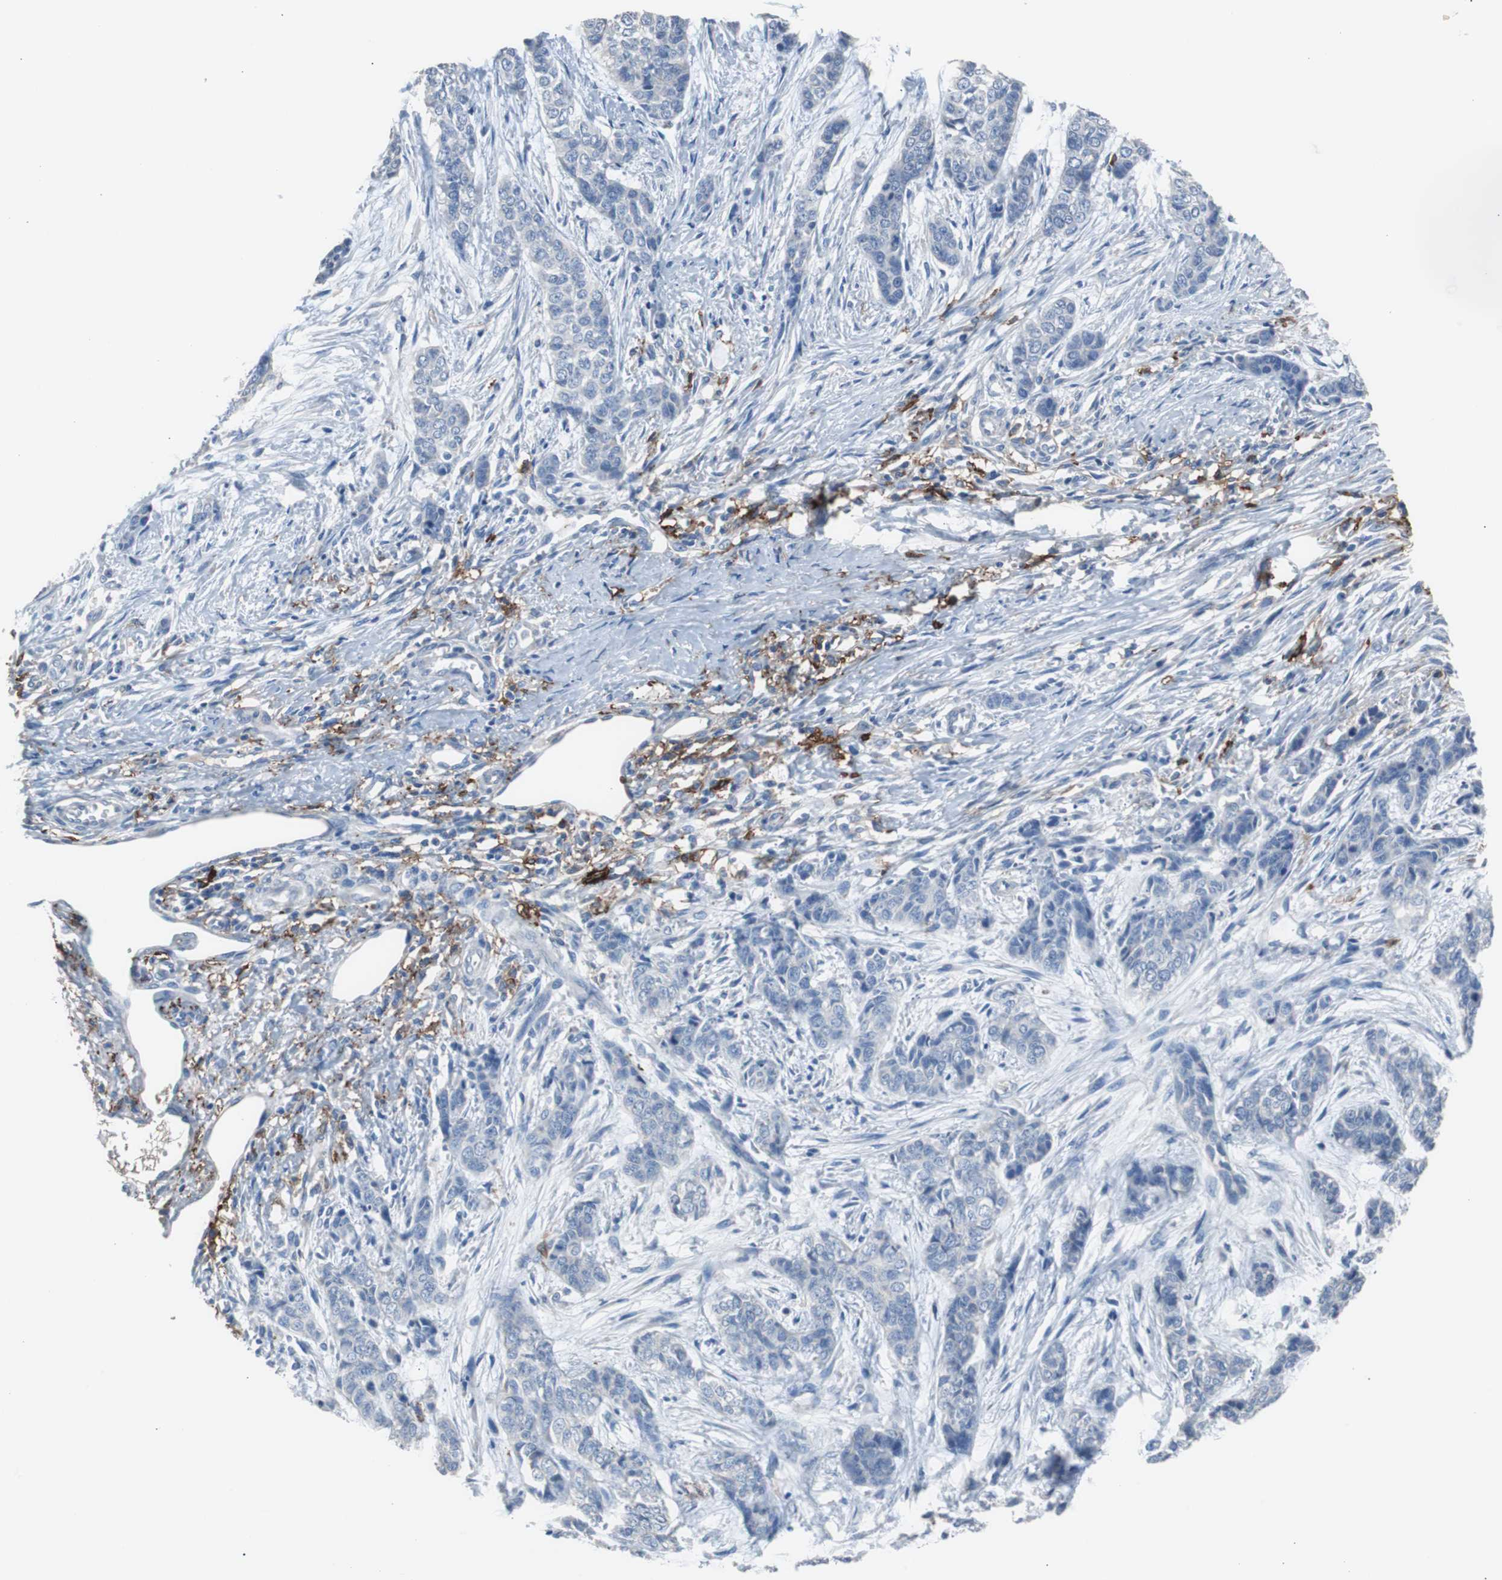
{"staining": {"intensity": "negative", "quantity": "none", "location": "none"}, "tissue": "skin cancer", "cell_type": "Tumor cells", "image_type": "cancer", "snomed": [{"axis": "morphology", "description": "Basal cell carcinoma"}, {"axis": "topography", "description": "Skin"}], "caption": "IHC of human skin cancer exhibits no staining in tumor cells.", "gene": "FCGR2B", "patient": {"sex": "female", "age": 64}}